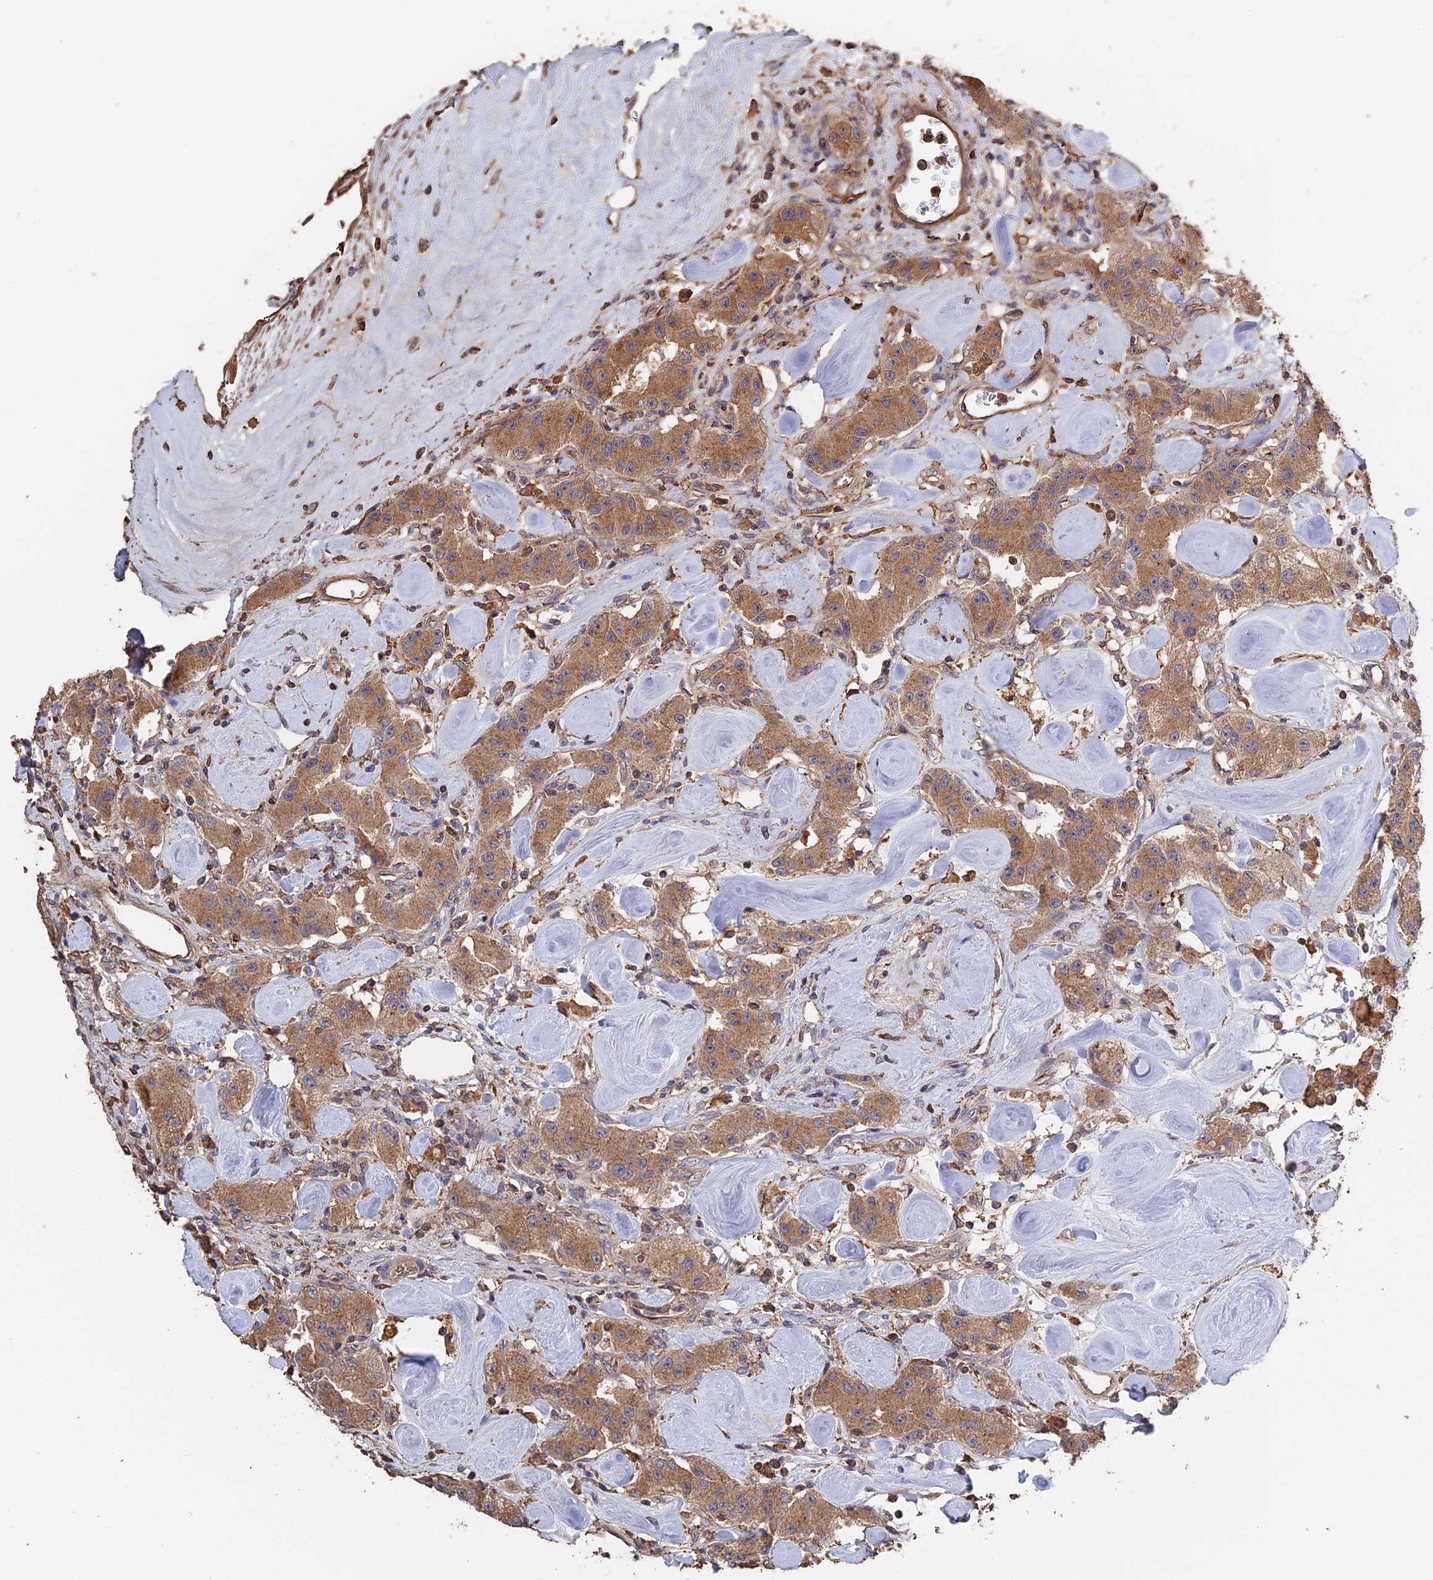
{"staining": {"intensity": "moderate", "quantity": ">75%", "location": "cytoplasmic/membranous"}, "tissue": "carcinoid", "cell_type": "Tumor cells", "image_type": "cancer", "snomed": [{"axis": "morphology", "description": "Carcinoid, malignant, NOS"}, {"axis": "topography", "description": "Pancreas"}], "caption": "An IHC photomicrograph of tumor tissue is shown. Protein staining in brown highlights moderate cytoplasmic/membranous positivity in carcinoid (malignant) within tumor cells.", "gene": "PIGQ", "patient": {"sex": "male", "age": 41}}